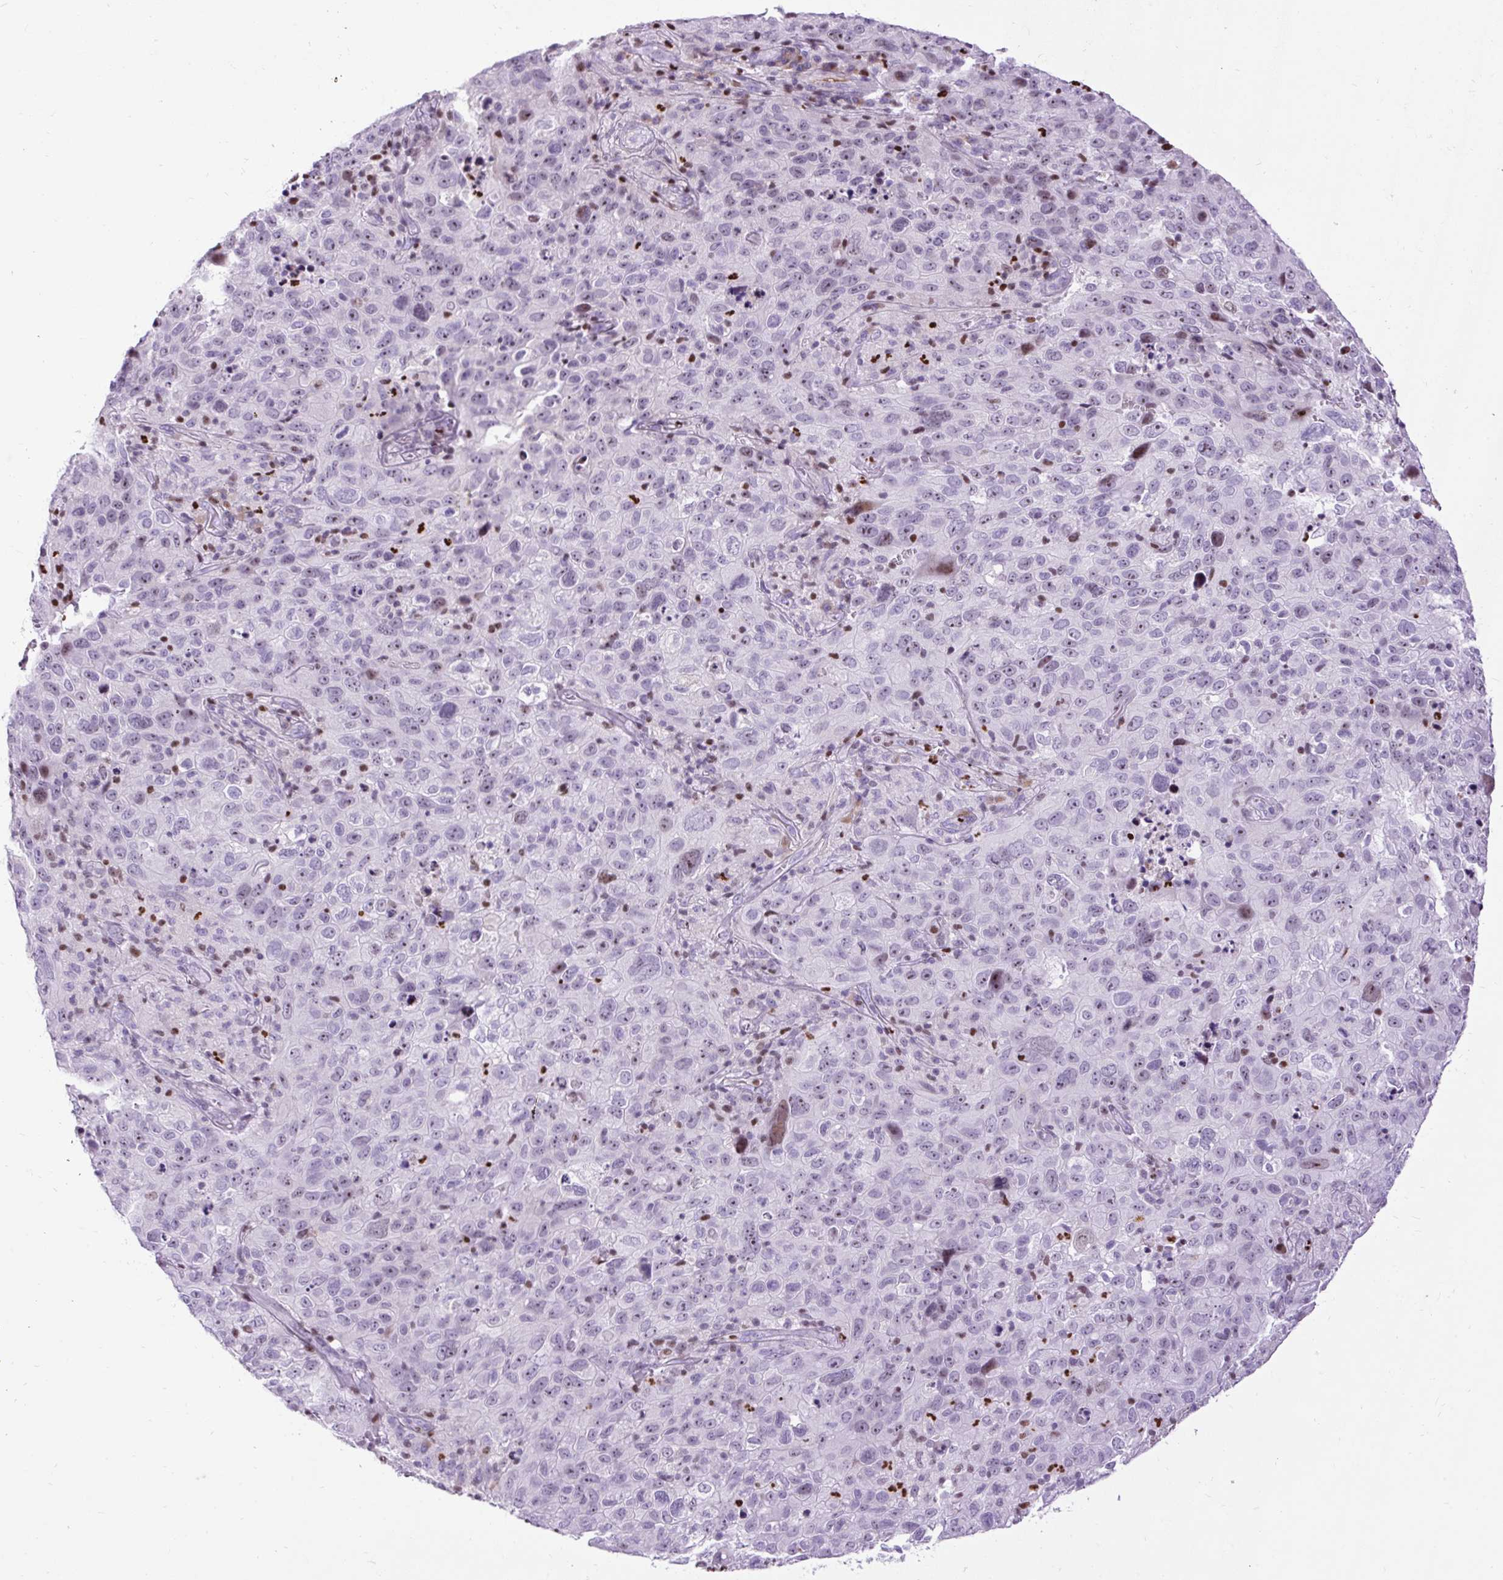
{"staining": {"intensity": "moderate", "quantity": "25%-75%", "location": "nuclear"}, "tissue": "cervical cancer", "cell_type": "Tumor cells", "image_type": "cancer", "snomed": [{"axis": "morphology", "description": "Squamous cell carcinoma, NOS"}, {"axis": "topography", "description": "Cervix"}], "caption": "Cervical cancer (squamous cell carcinoma) stained for a protein (brown) shows moderate nuclear positive staining in approximately 25%-75% of tumor cells.", "gene": "SPC24", "patient": {"sex": "female", "age": 44}}